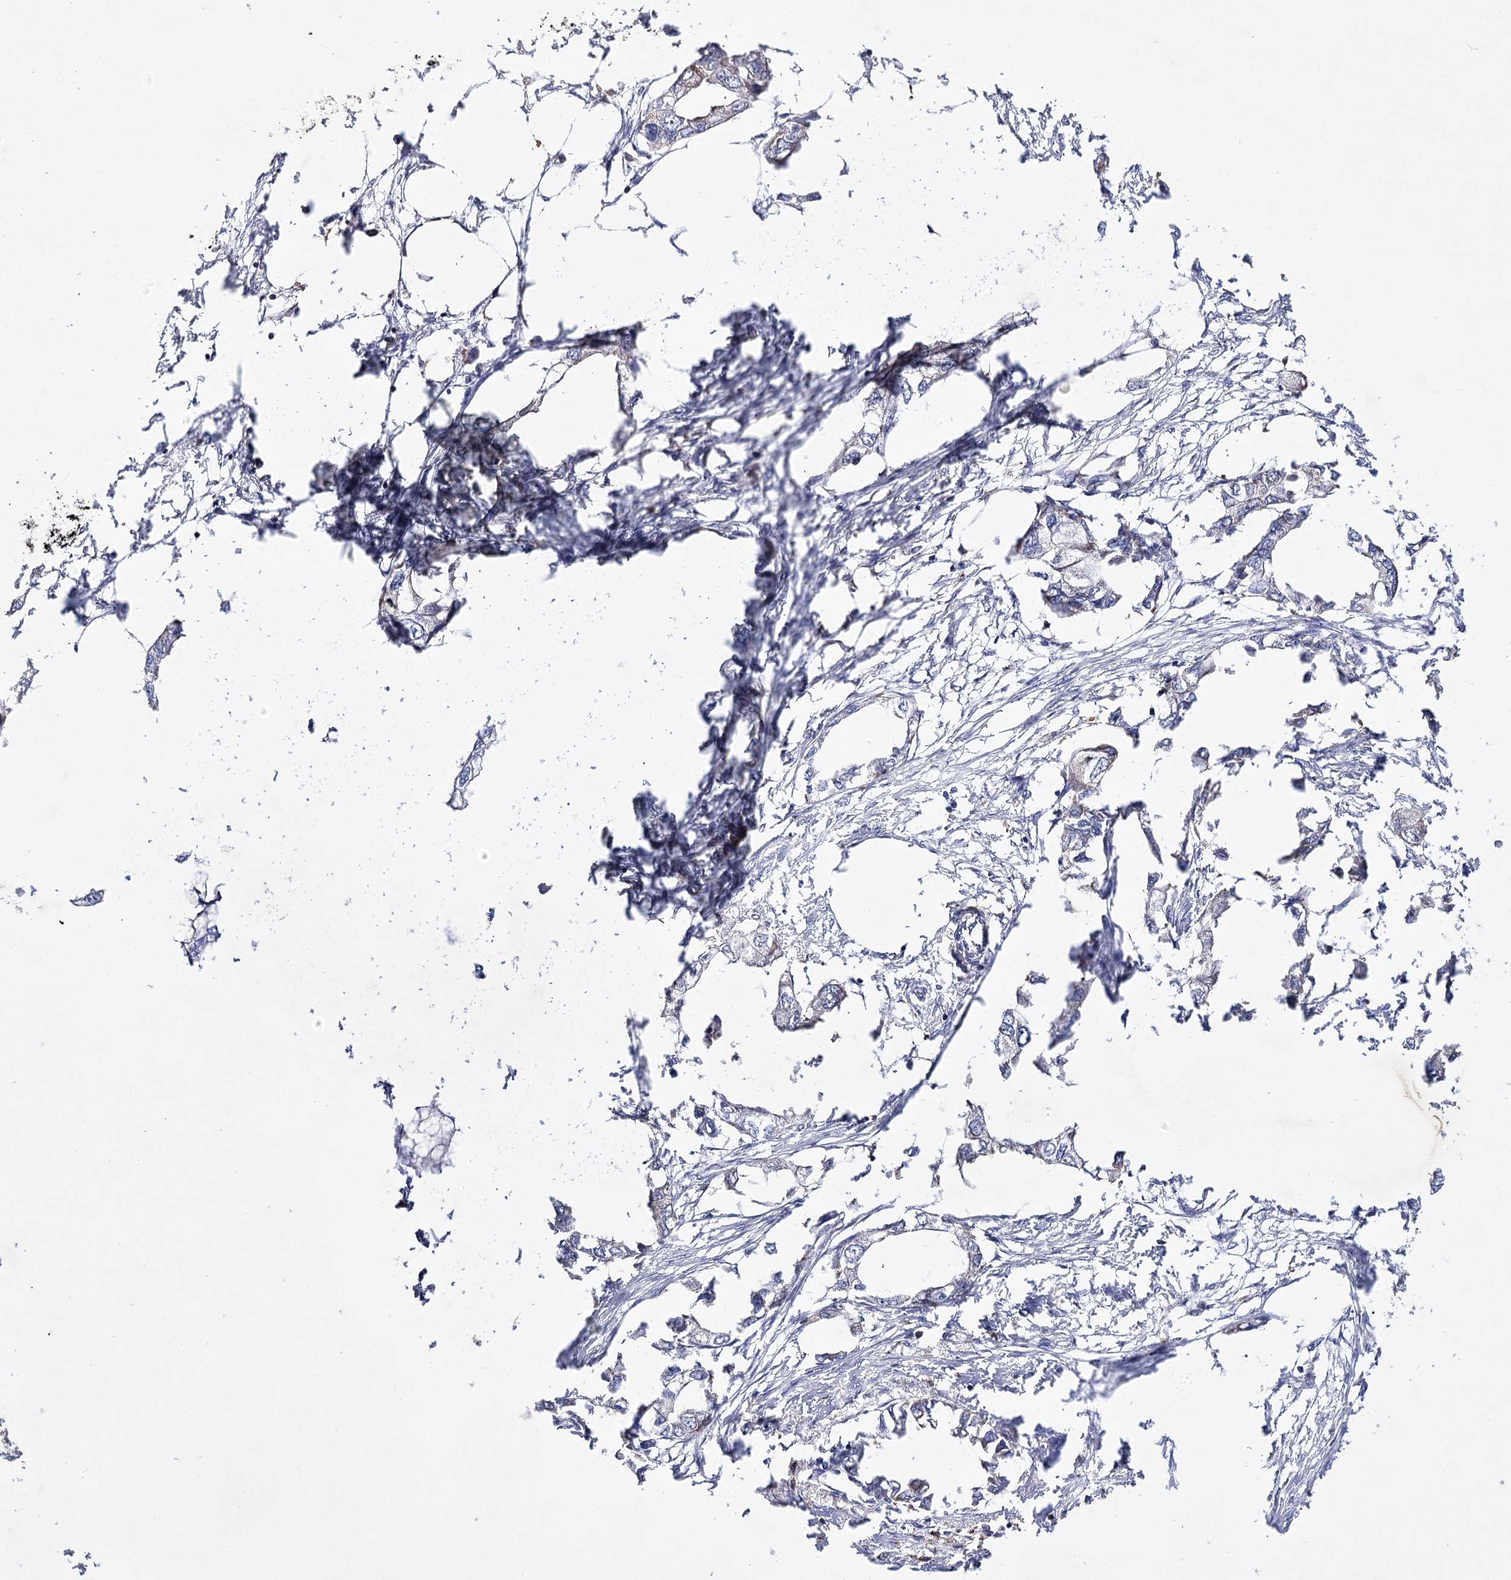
{"staining": {"intensity": "negative", "quantity": "none", "location": "none"}, "tissue": "endometrial cancer", "cell_type": "Tumor cells", "image_type": "cancer", "snomed": [{"axis": "morphology", "description": "Adenocarcinoma, NOS"}, {"axis": "morphology", "description": "Adenocarcinoma, metastatic, NOS"}, {"axis": "topography", "description": "Adipose tissue"}, {"axis": "topography", "description": "Endometrium"}], "caption": "Tumor cells are negative for brown protein staining in endometrial metastatic adenocarcinoma.", "gene": "COX15", "patient": {"sex": "female", "age": 67}}